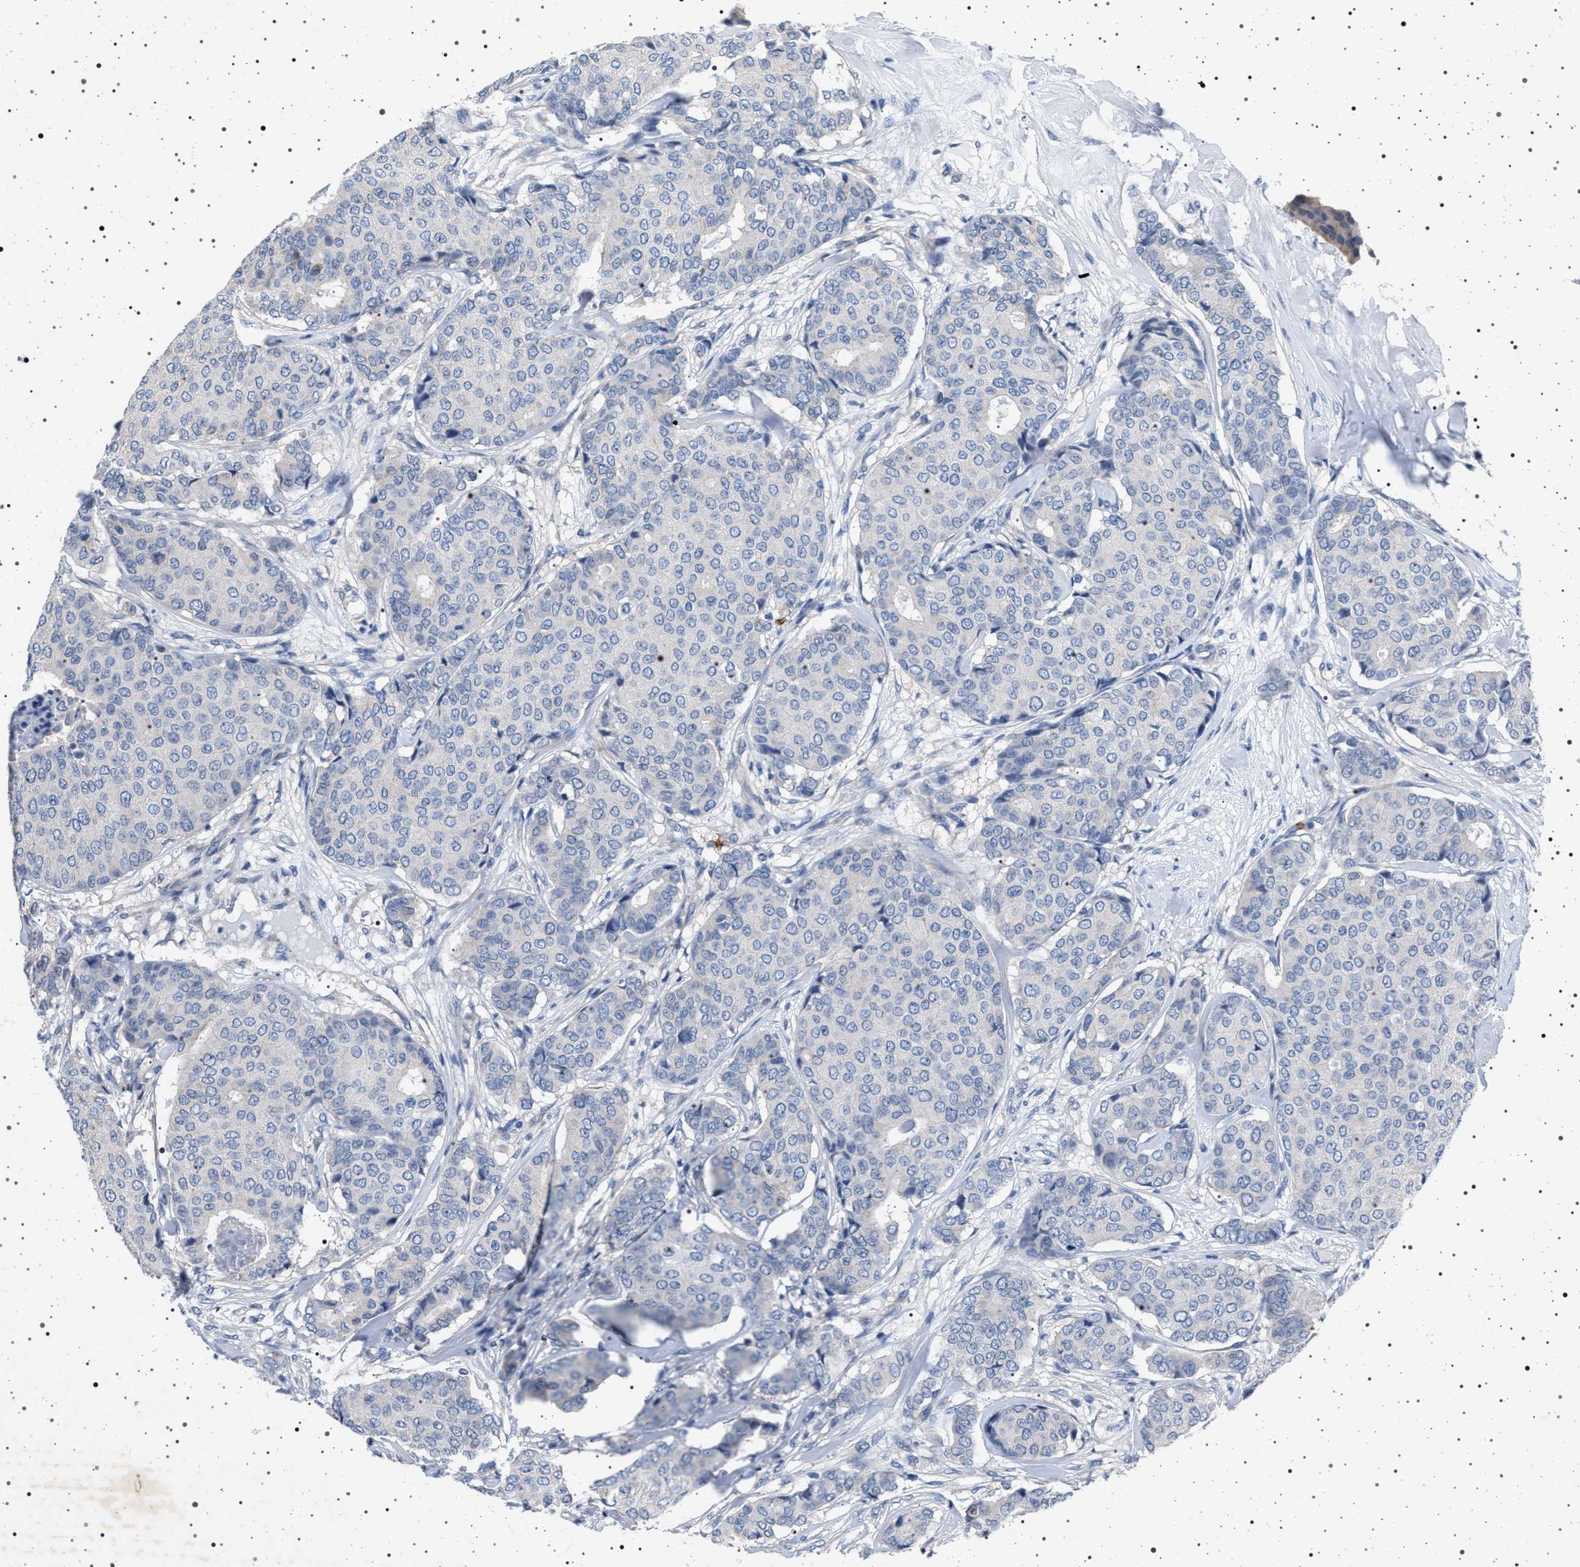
{"staining": {"intensity": "negative", "quantity": "none", "location": "none"}, "tissue": "breast cancer", "cell_type": "Tumor cells", "image_type": "cancer", "snomed": [{"axis": "morphology", "description": "Duct carcinoma"}, {"axis": "topography", "description": "Breast"}], "caption": "IHC of human breast cancer reveals no staining in tumor cells. (IHC, brightfield microscopy, high magnification).", "gene": "NAT9", "patient": {"sex": "female", "age": 75}}